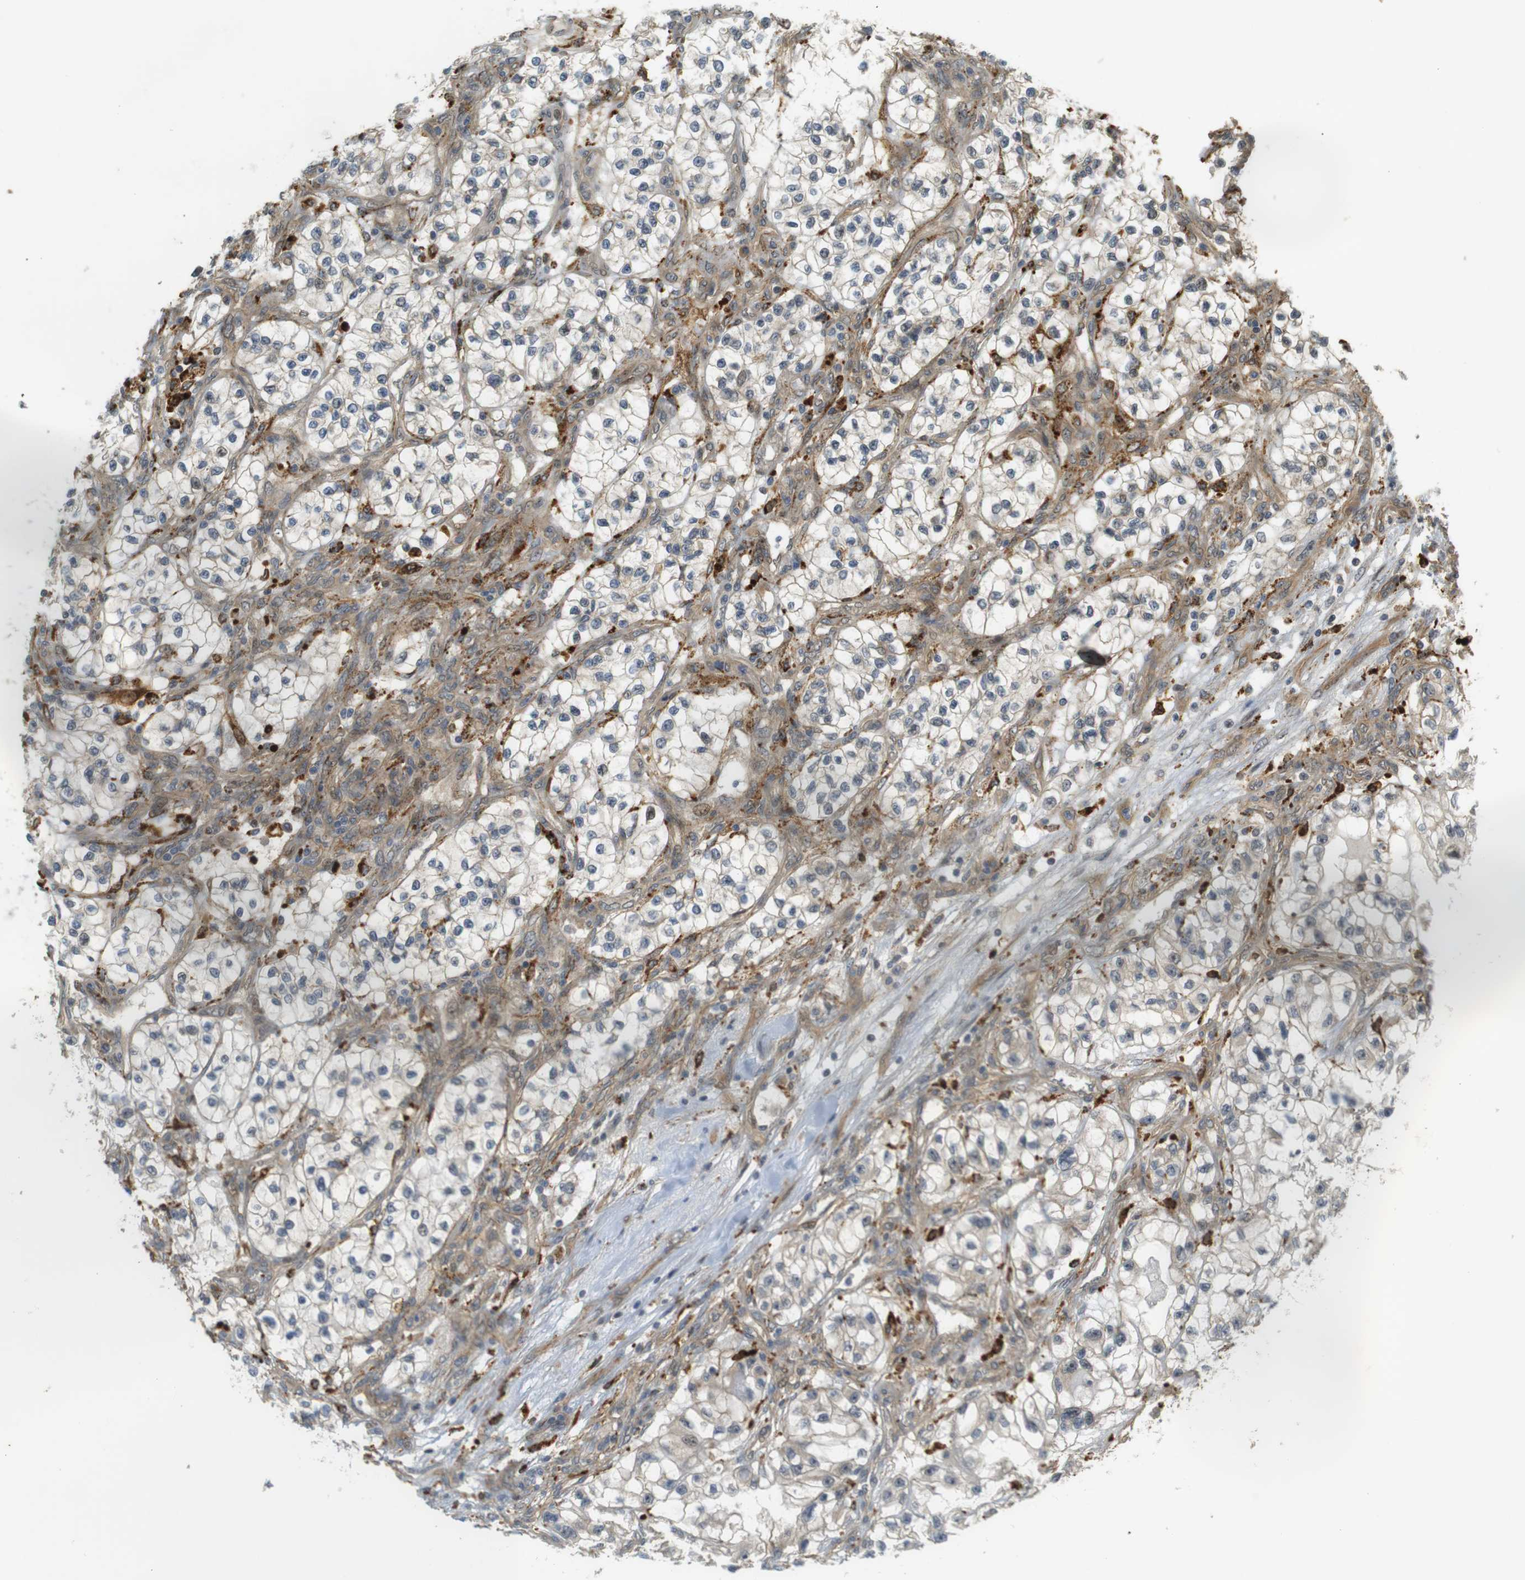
{"staining": {"intensity": "negative", "quantity": "none", "location": "none"}, "tissue": "renal cancer", "cell_type": "Tumor cells", "image_type": "cancer", "snomed": [{"axis": "morphology", "description": "Adenocarcinoma, NOS"}, {"axis": "topography", "description": "Kidney"}], "caption": "There is no significant positivity in tumor cells of adenocarcinoma (renal). (DAB immunohistochemistry visualized using brightfield microscopy, high magnification).", "gene": "TSPAN9", "patient": {"sex": "female", "age": 57}}